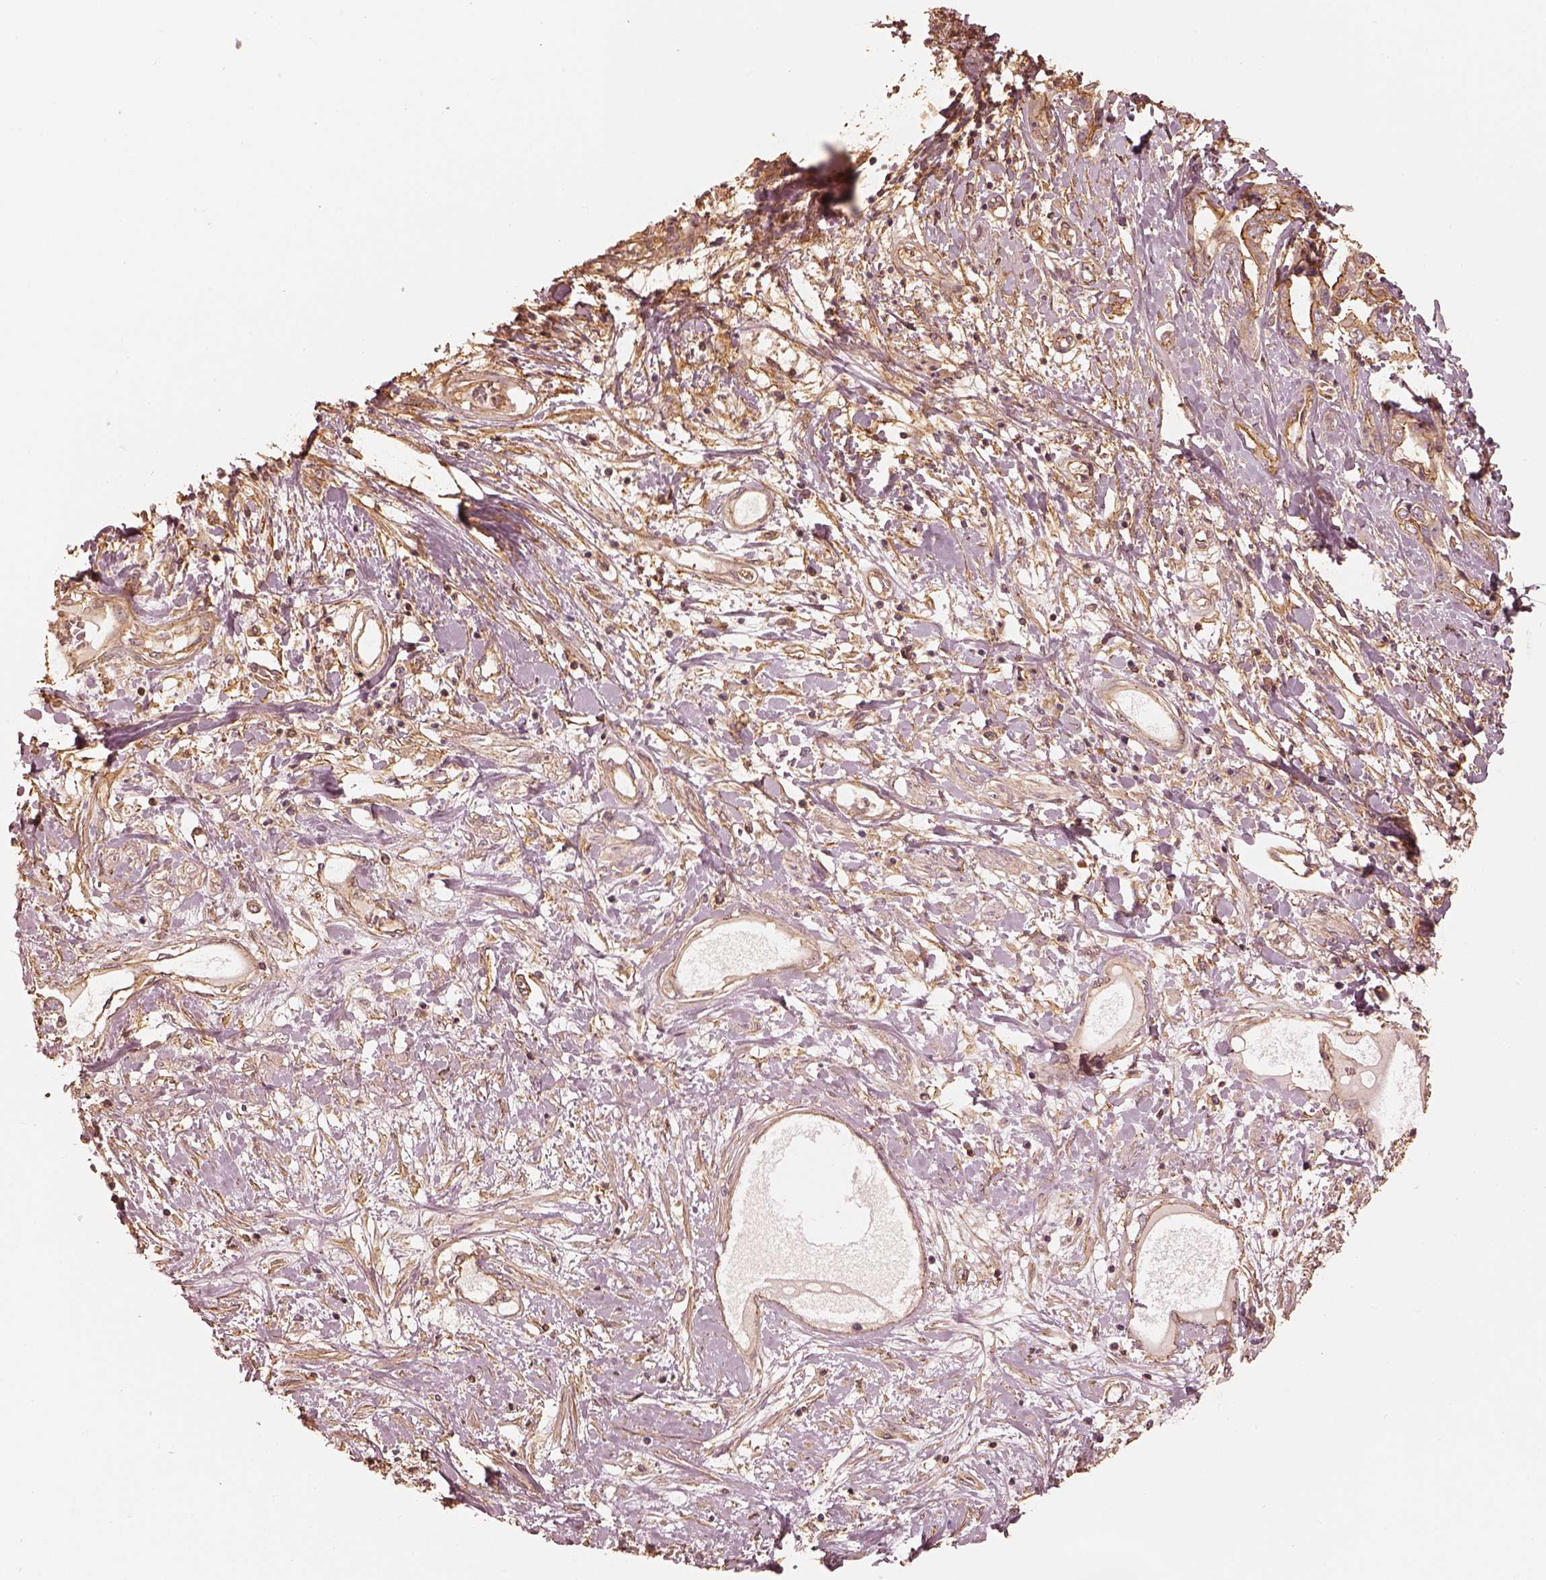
{"staining": {"intensity": "strong", "quantity": "25%-75%", "location": "cytoplasmic/membranous"}, "tissue": "liver cancer", "cell_type": "Tumor cells", "image_type": "cancer", "snomed": [{"axis": "morphology", "description": "Cholangiocarcinoma"}, {"axis": "topography", "description": "Liver"}], "caption": "Liver cancer was stained to show a protein in brown. There is high levels of strong cytoplasmic/membranous staining in approximately 25%-75% of tumor cells.", "gene": "WDR7", "patient": {"sex": "male", "age": 59}}